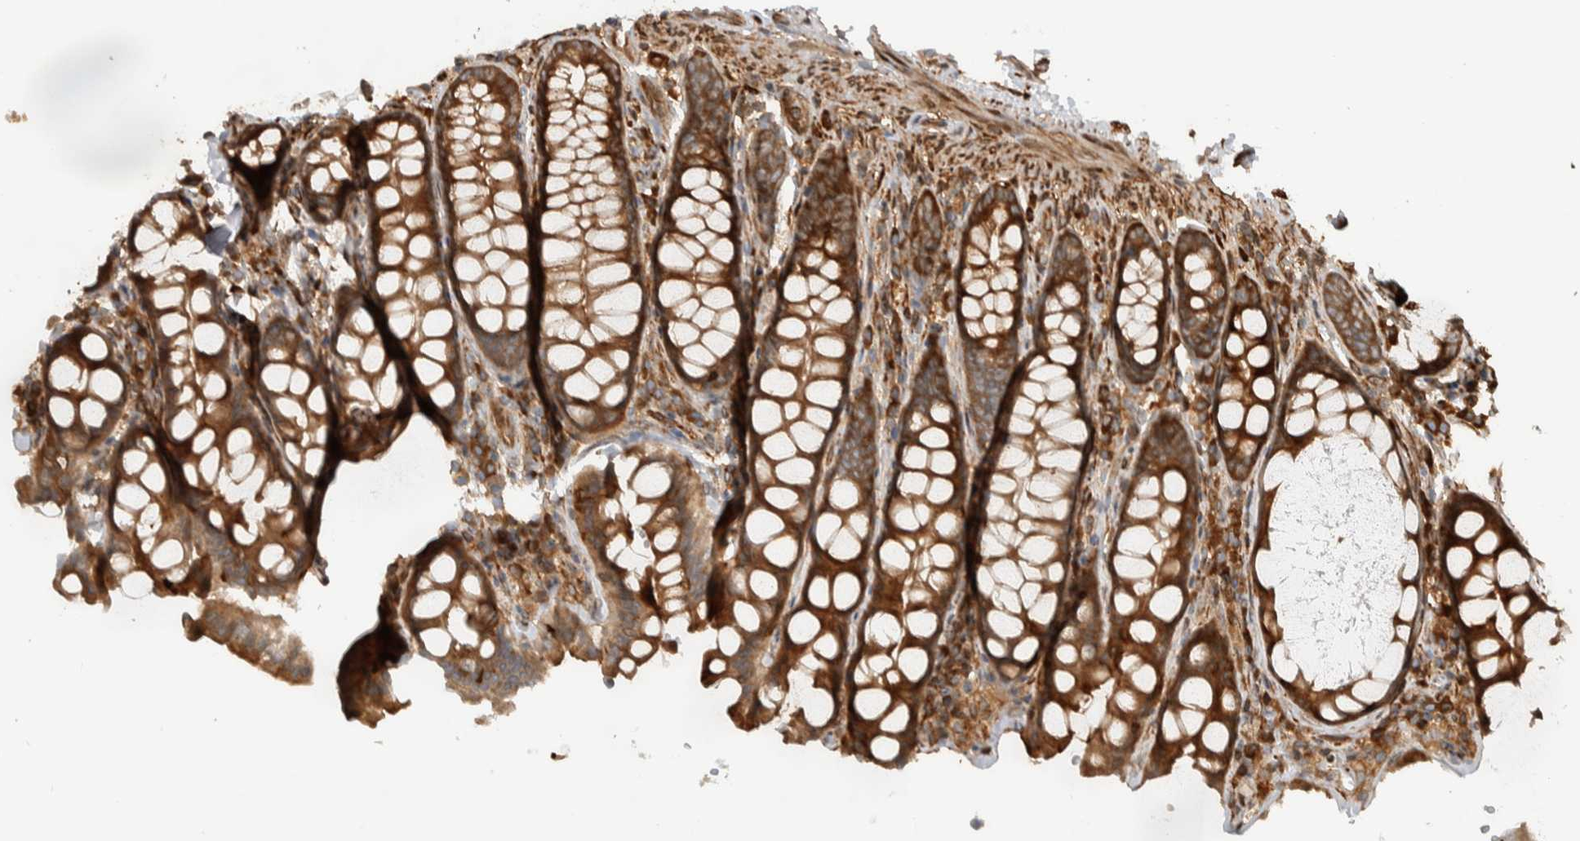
{"staining": {"intensity": "strong", "quantity": ">75%", "location": "cytoplasmic/membranous"}, "tissue": "colon", "cell_type": "Endothelial cells", "image_type": "normal", "snomed": [{"axis": "morphology", "description": "Normal tissue, NOS"}, {"axis": "topography", "description": "Colon"}, {"axis": "topography", "description": "Peripheral nerve tissue"}], "caption": "This is a micrograph of immunohistochemistry (IHC) staining of benign colon, which shows strong expression in the cytoplasmic/membranous of endothelial cells.", "gene": "CNTROB", "patient": {"sex": "female", "age": 61}}